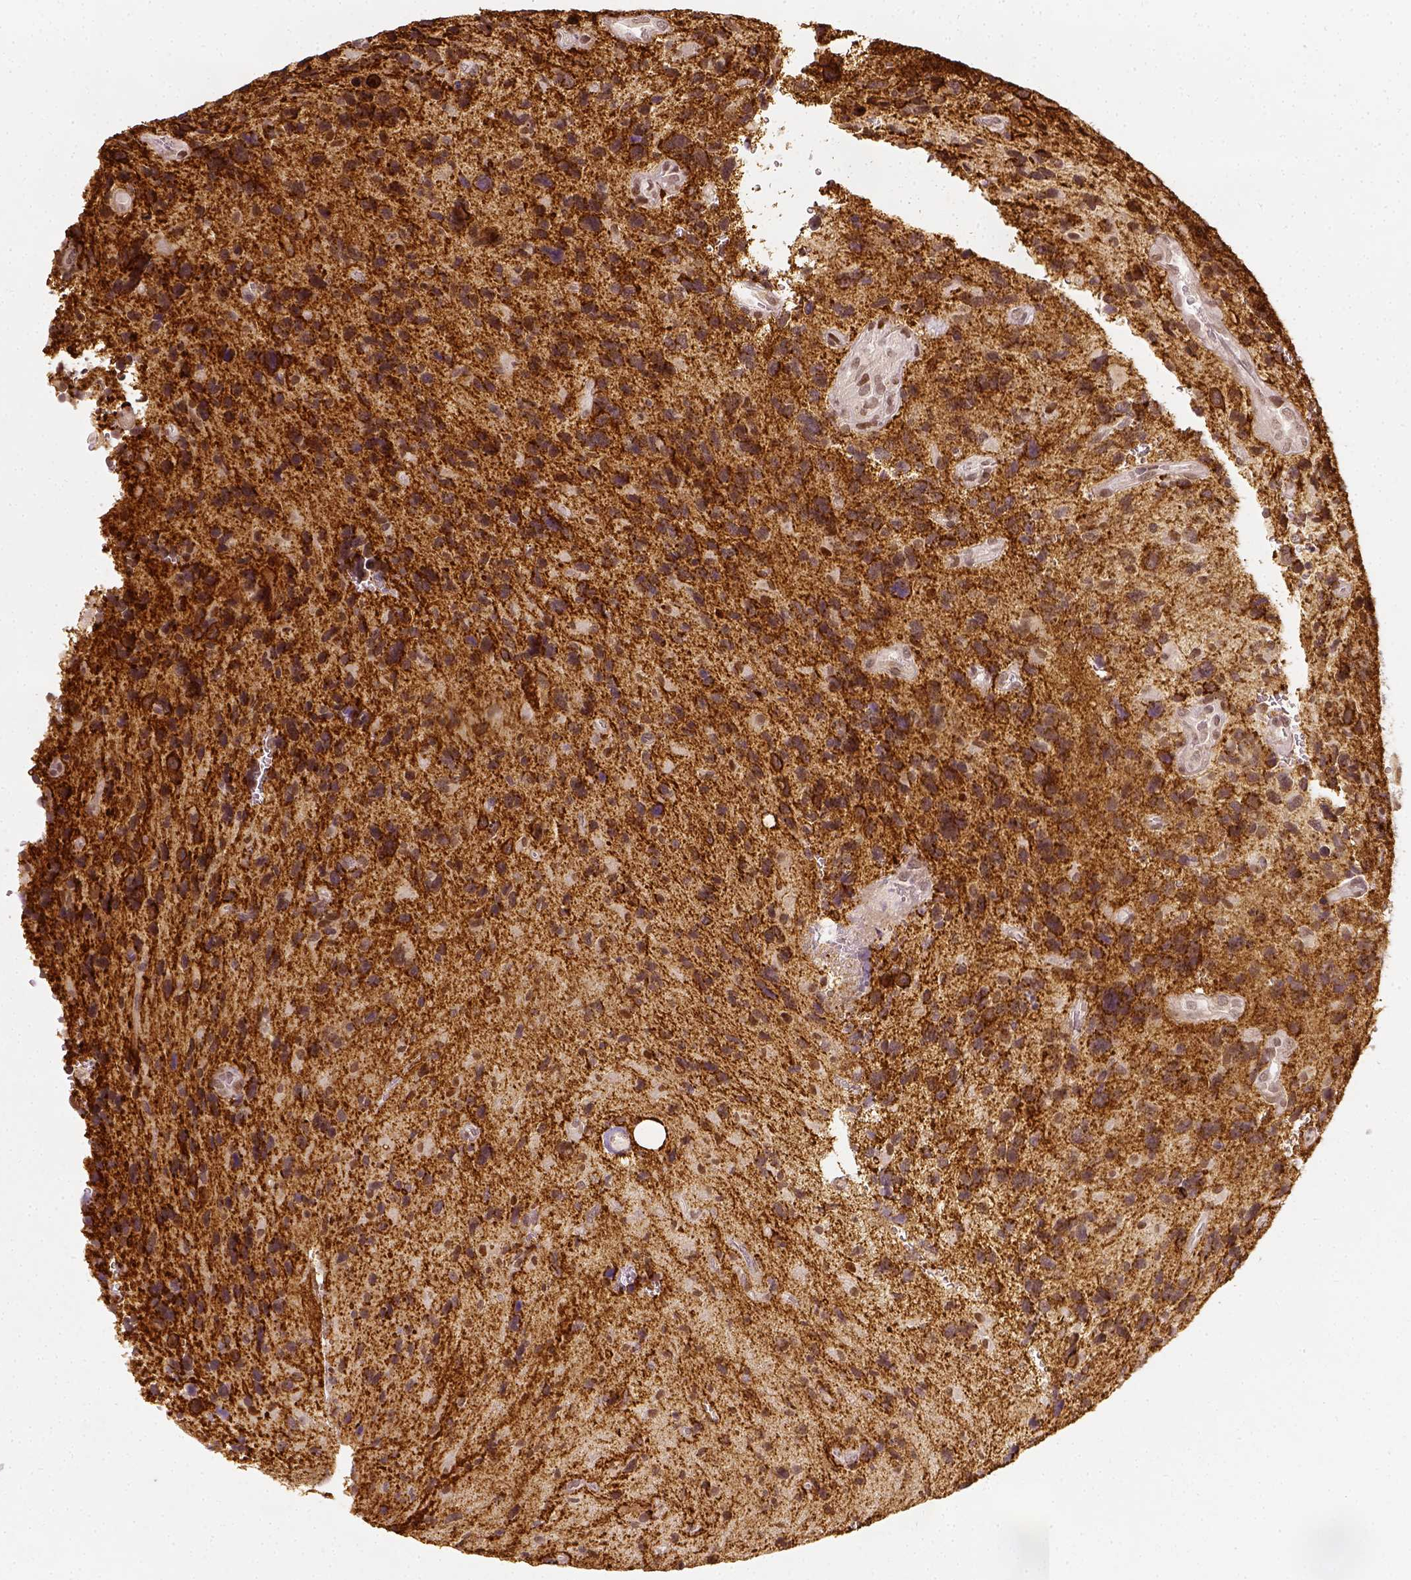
{"staining": {"intensity": "moderate", "quantity": ">75%", "location": "cytoplasmic/membranous"}, "tissue": "glioma", "cell_type": "Tumor cells", "image_type": "cancer", "snomed": [{"axis": "morphology", "description": "Glioma, malignant, NOS"}, {"axis": "morphology", "description": "Glioma, malignant, High grade"}, {"axis": "topography", "description": "Brain"}], "caption": "Immunohistochemical staining of human malignant glioma reveals moderate cytoplasmic/membranous protein positivity in approximately >75% of tumor cells. The staining was performed using DAB (3,3'-diaminobenzidine), with brown indicating positive protein expression. Nuclei are stained blue with hematoxylin.", "gene": "ZMAT3", "patient": {"sex": "female", "age": 71}}